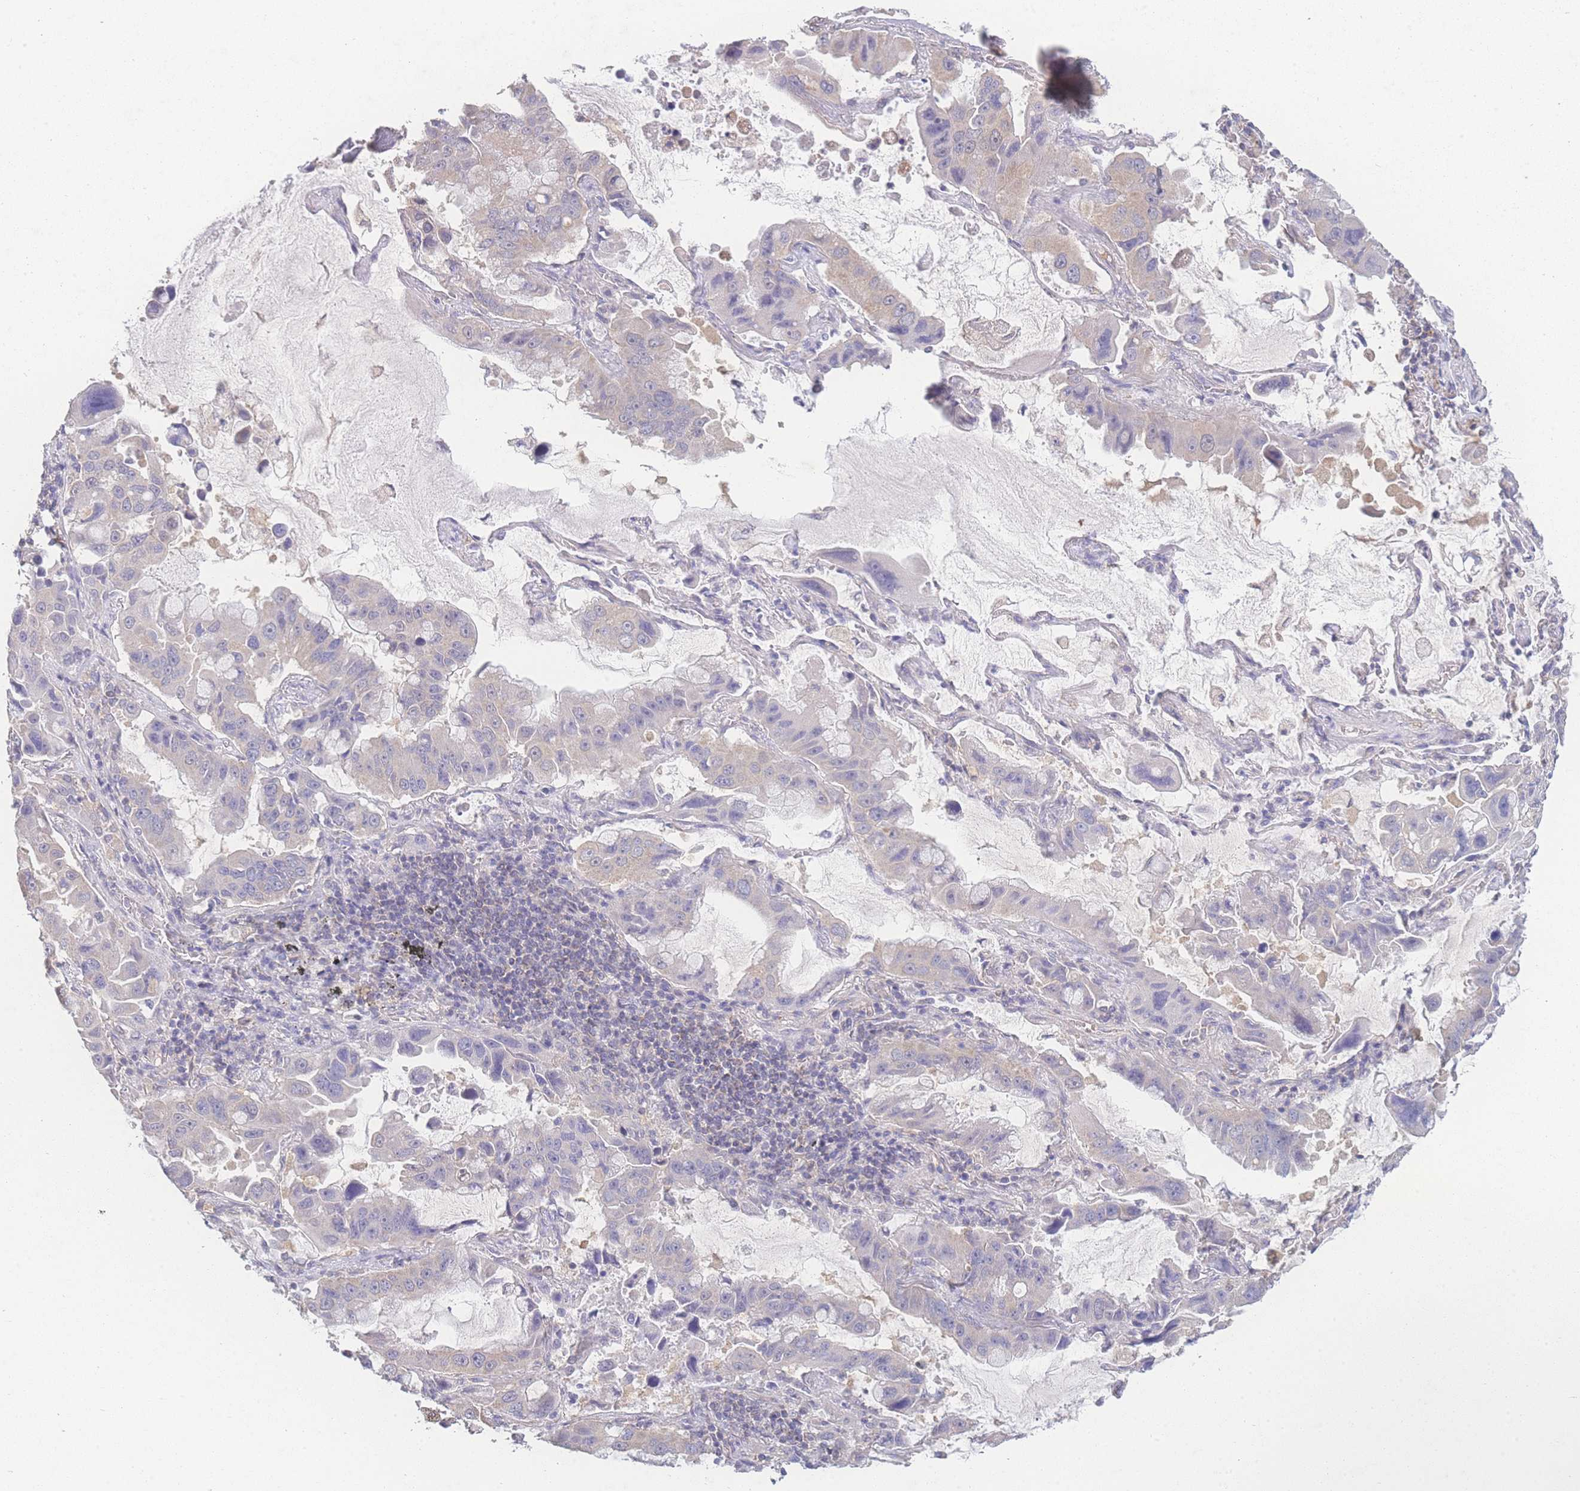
{"staining": {"intensity": "weak", "quantity": "<25%", "location": "cytoplasmic/membranous"}, "tissue": "lung cancer", "cell_type": "Tumor cells", "image_type": "cancer", "snomed": [{"axis": "morphology", "description": "Adenocarcinoma, NOS"}, {"axis": "topography", "description": "Lung"}], "caption": "The immunohistochemistry micrograph has no significant expression in tumor cells of lung cancer (adenocarcinoma) tissue. (DAB (3,3'-diaminobenzidine) immunohistochemistry (IHC) visualized using brightfield microscopy, high magnification).", "gene": "GIPR", "patient": {"sex": "male", "age": 64}}